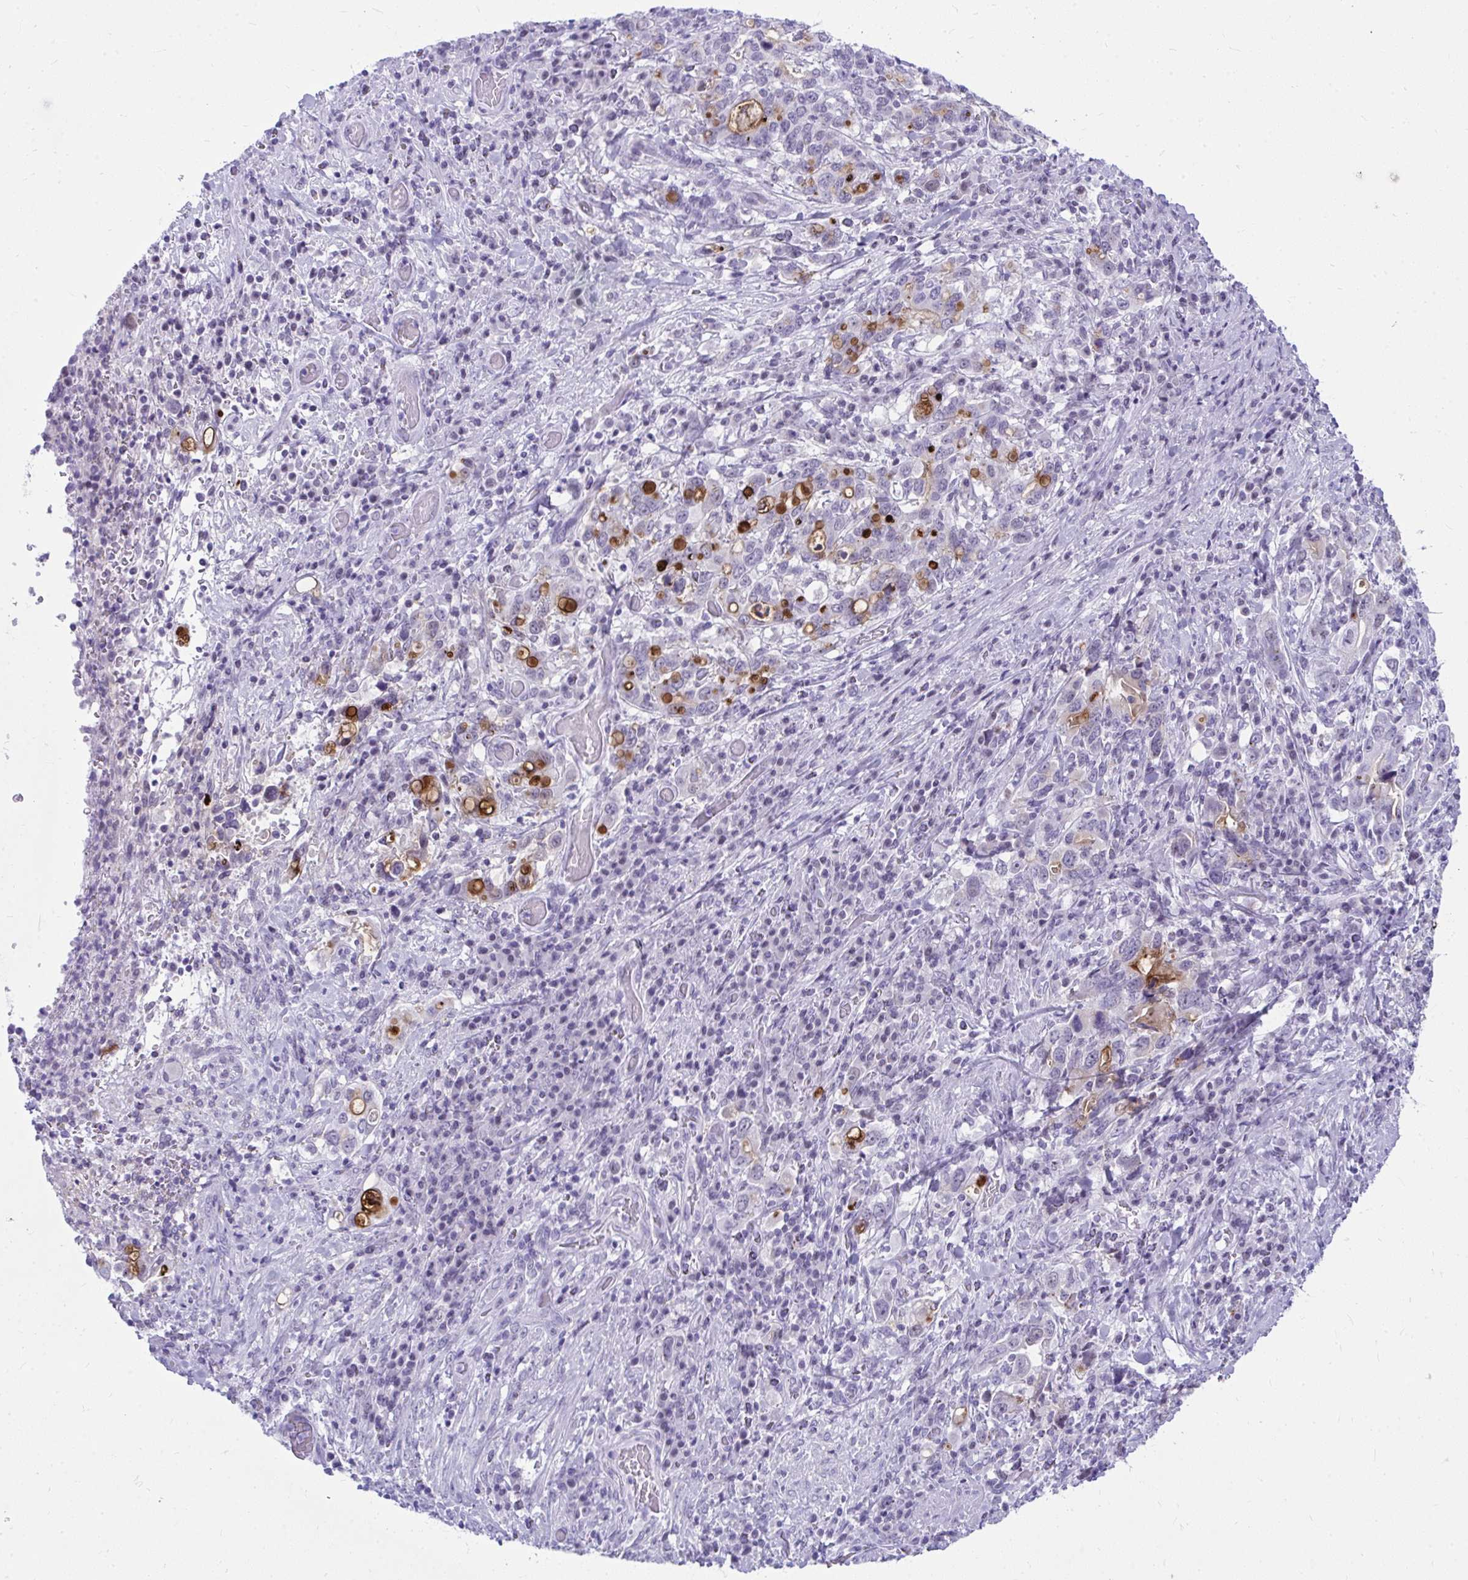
{"staining": {"intensity": "moderate", "quantity": "<25%", "location": "cytoplasmic/membranous"}, "tissue": "stomach cancer", "cell_type": "Tumor cells", "image_type": "cancer", "snomed": [{"axis": "morphology", "description": "Adenocarcinoma, NOS"}, {"axis": "topography", "description": "Stomach, upper"}, {"axis": "topography", "description": "Stomach"}], "caption": "Moderate cytoplasmic/membranous staining for a protein is identified in about <25% of tumor cells of adenocarcinoma (stomach) using immunohistochemistry.", "gene": "OR5F1", "patient": {"sex": "male", "age": 62}}